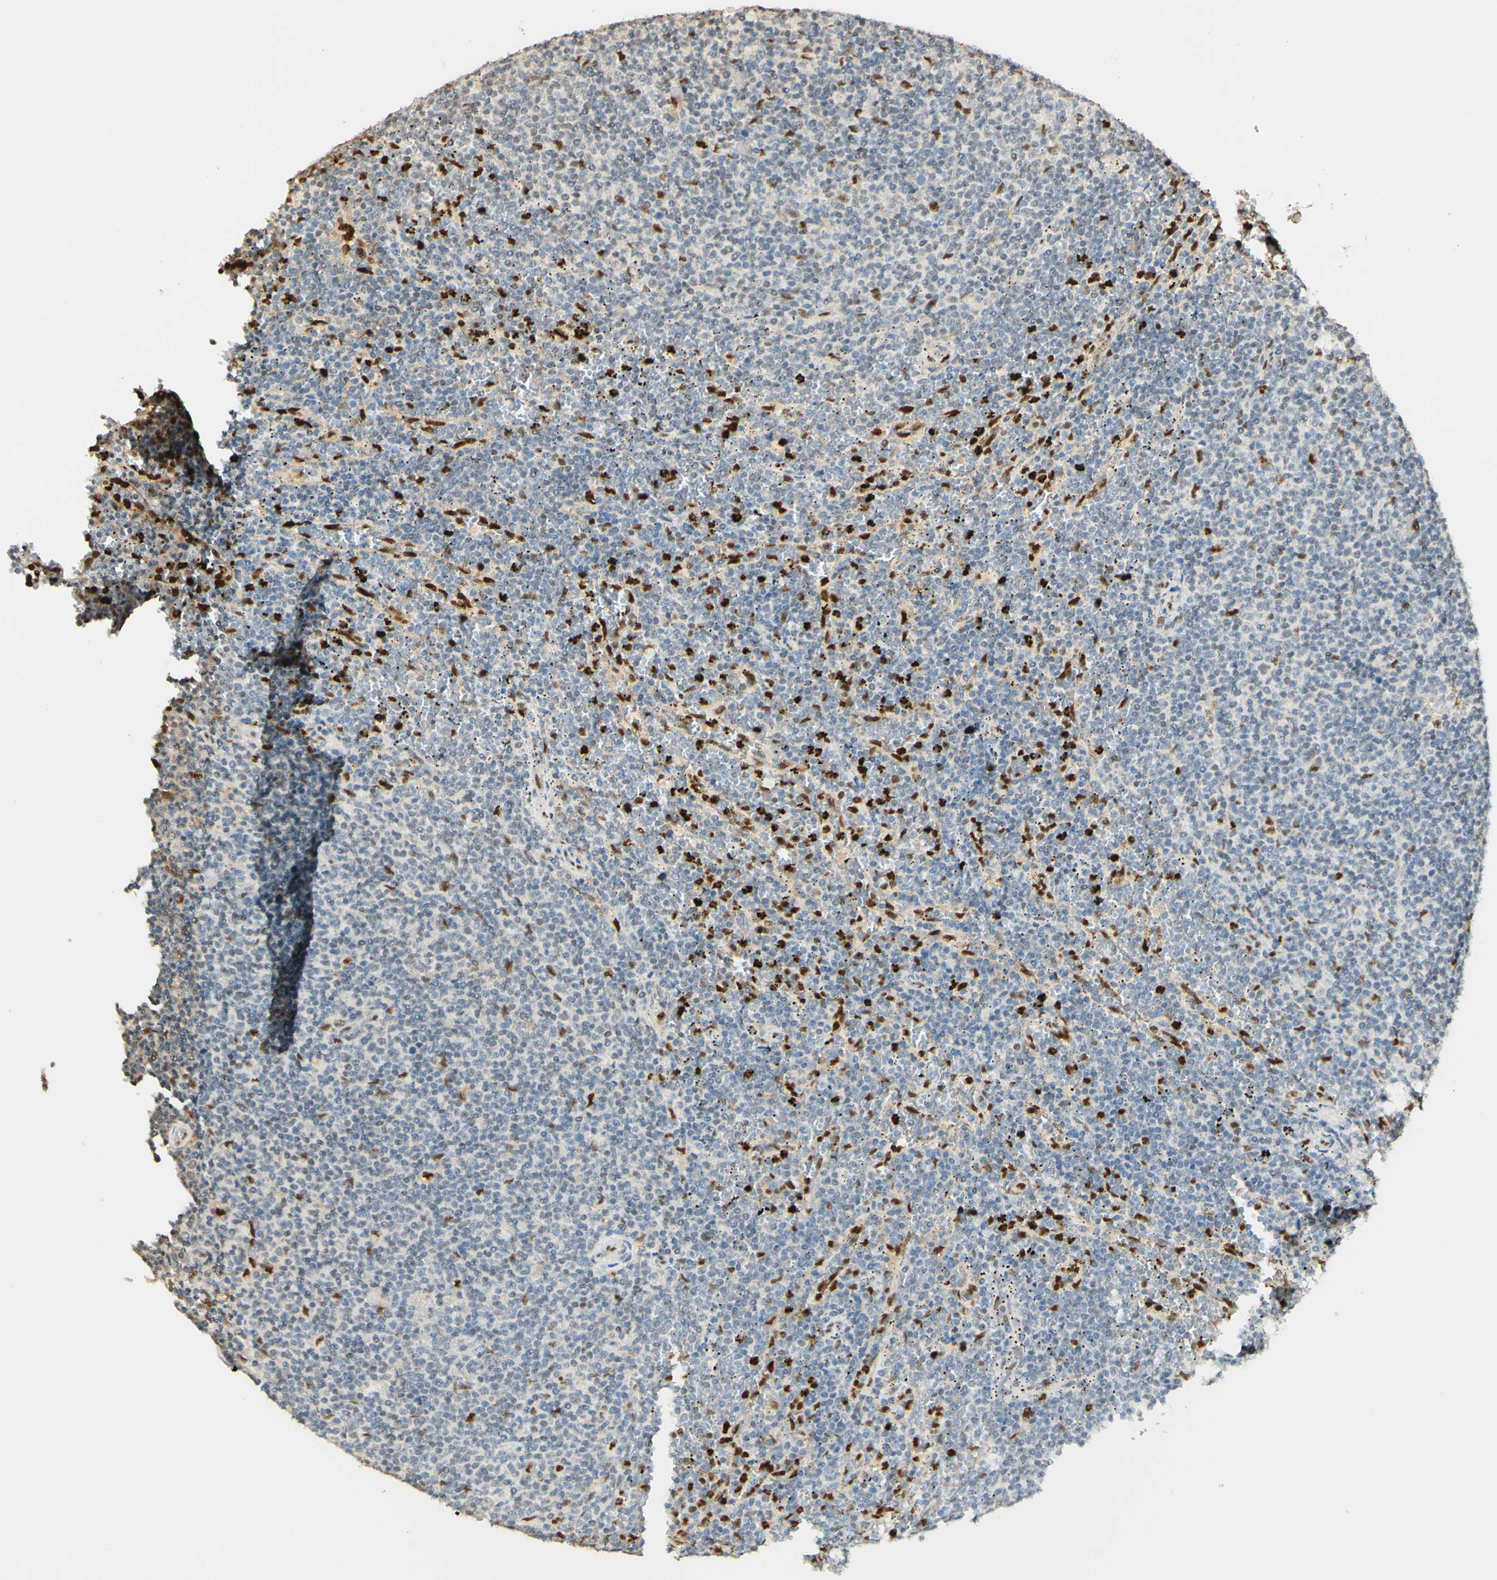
{"staining": {"intensity": "negative", "quantity": "none", "location": "none"}, "tissue": "lymphoma", "cell_type": "Tumor cells", "image_type": "cancer", "snomed": [{"axis": "morphology", "description": "Malignant lymphoma, non-Hodgkin's type, Low grade"}, {"axis": "topography", "description": "Spleen"}], "caption": "Immunohistochemistry of human lymphoma displays no expression in tumor cells. (DAB (3,3'-diaminobenzidine) immunohistochemistry, high magnification).", "gene": "MAP3K4", "patient": {"sex": "female", "age": 50}}